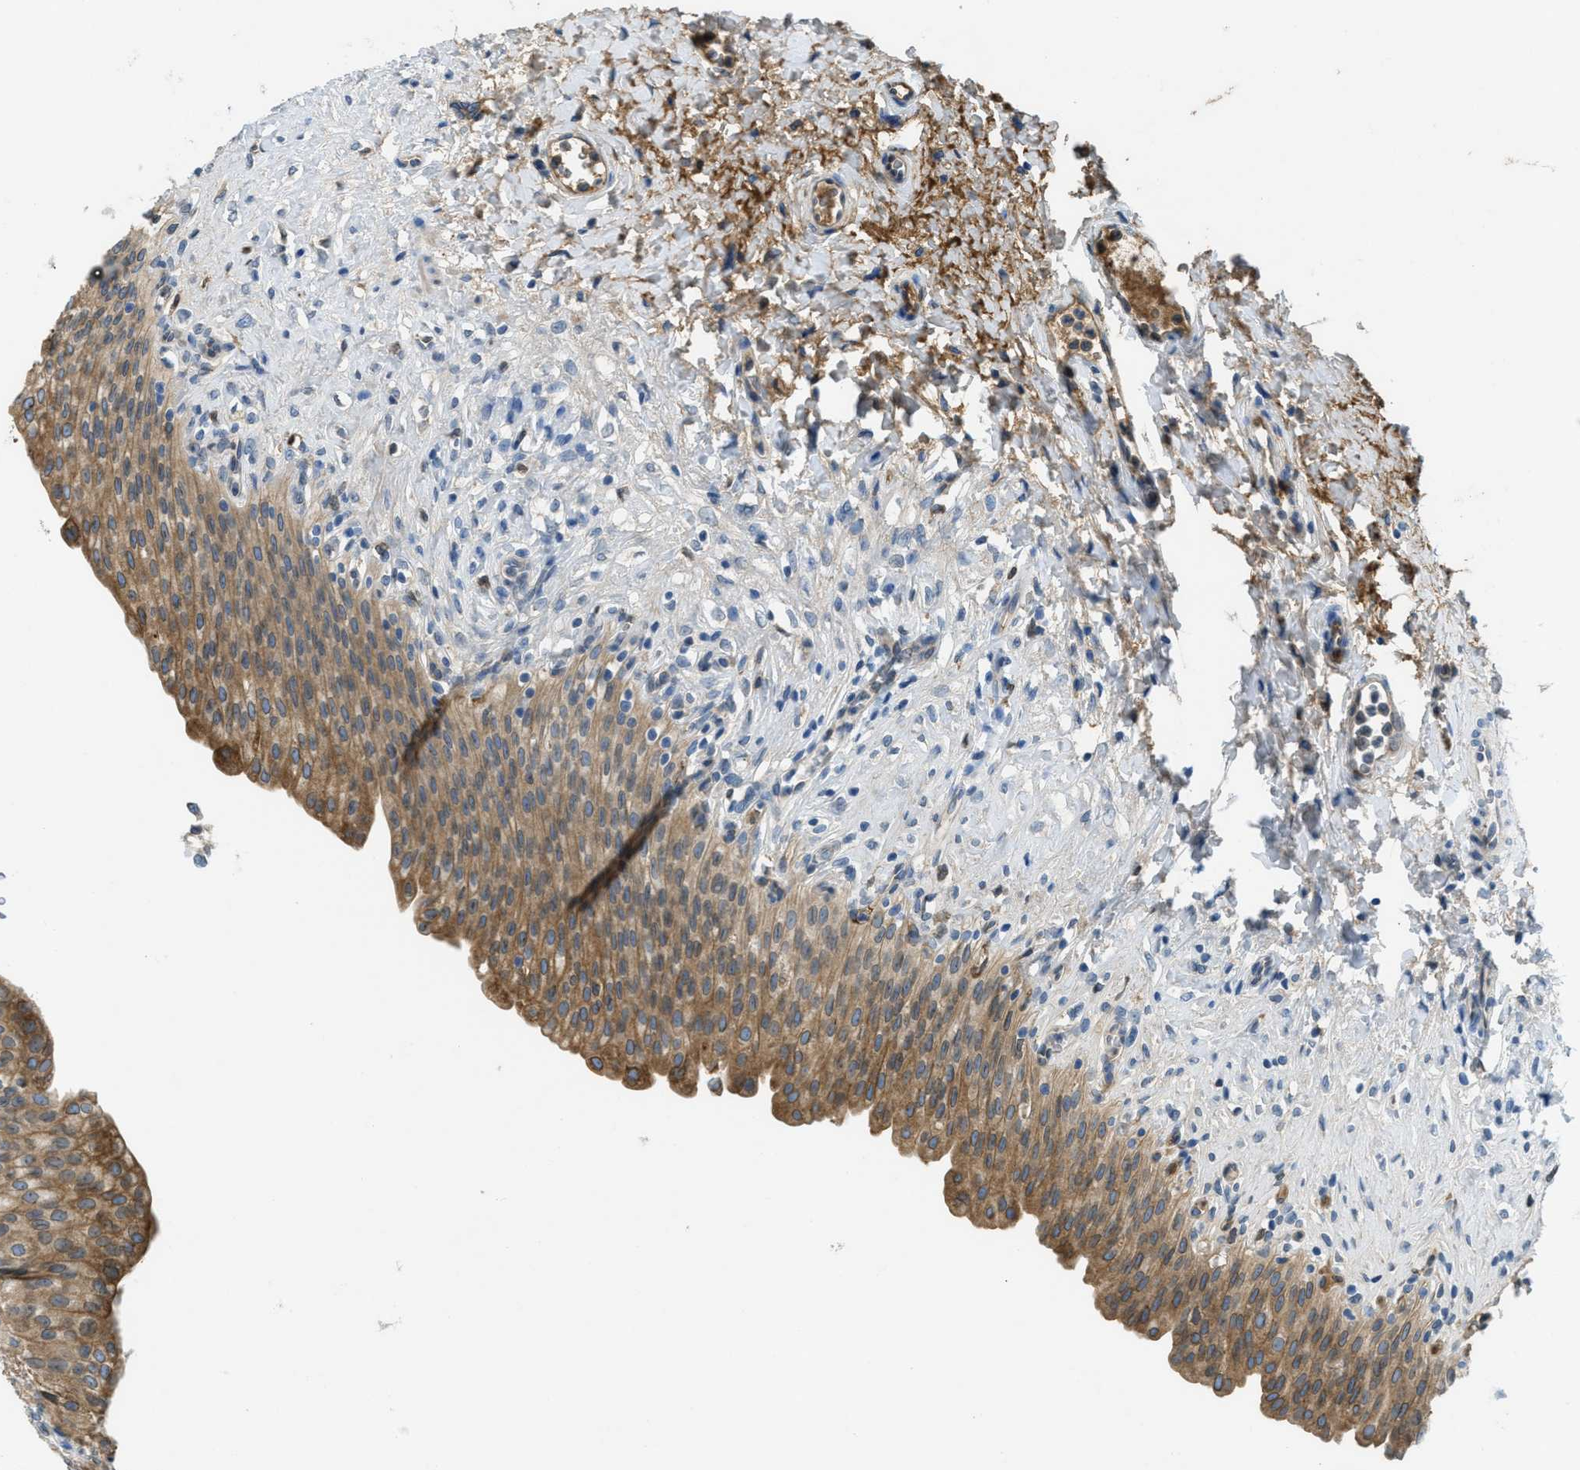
{"staining": {"intensity": "moderate", "quantity": ">75%", "location": "cytoplasmic/membranous"}, "tissue": "urinary bladder", "cell_type": "Urothelial cells", "image_type": "normal", "snomed": [{"axis": "morphology", "description": "Urothelial carcinoma, High grade"}, {"axis": "topography", "description": "Urinary bladder"}], "caption": "DAB immunohistochemical staining of unremarkable human urinary bladder exhibits moderate cytoplasmic/membranous protein staining in about >75% of urothelial cells.", "gene": "MPDU1", "patient": {"sex": "male", "age": 46}}